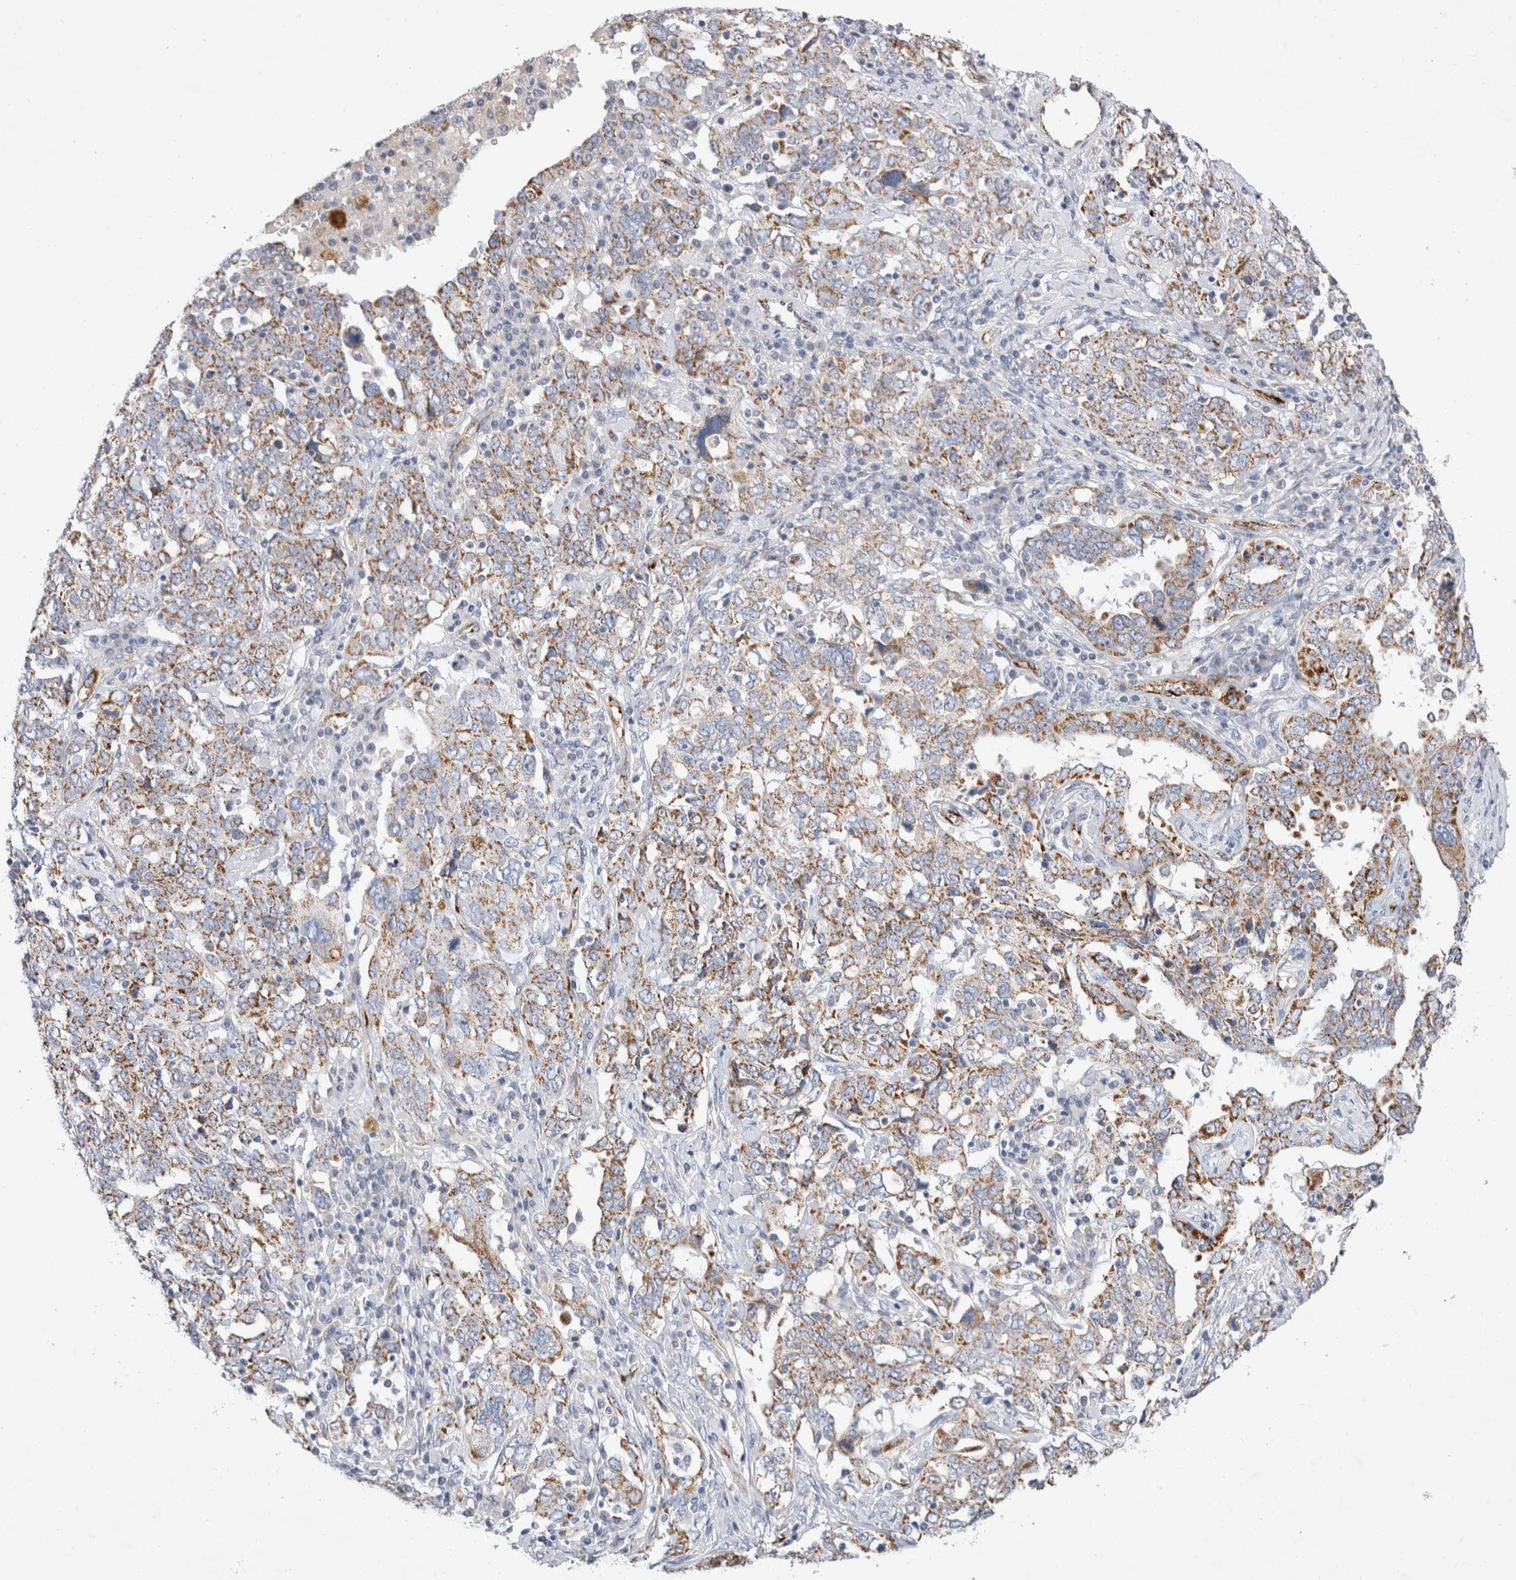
{"staining": {"intensity": "moderate", "quantity": ">75%", "location": "cytoplasmic/membranous"}, "tissue": "ovarian cancer", "cell_type": "Tumor cells", "image_type": "cancer", "snomed": [{"axis": "morphology", "description": "Carcinoma, endometroid"}, {"axis": "topography", "description": "Ovary"}], "caption": "DAB (3,3'-diaminobenzidine) immunohistochemical staining of human endometroid carcinoma (ovarian) displays moderate cytoplasmic/membranous protein staining in approximately >75% of tumor cells.", "gene": "IARS2", "patient": {"sex": "female", "age": 62}}